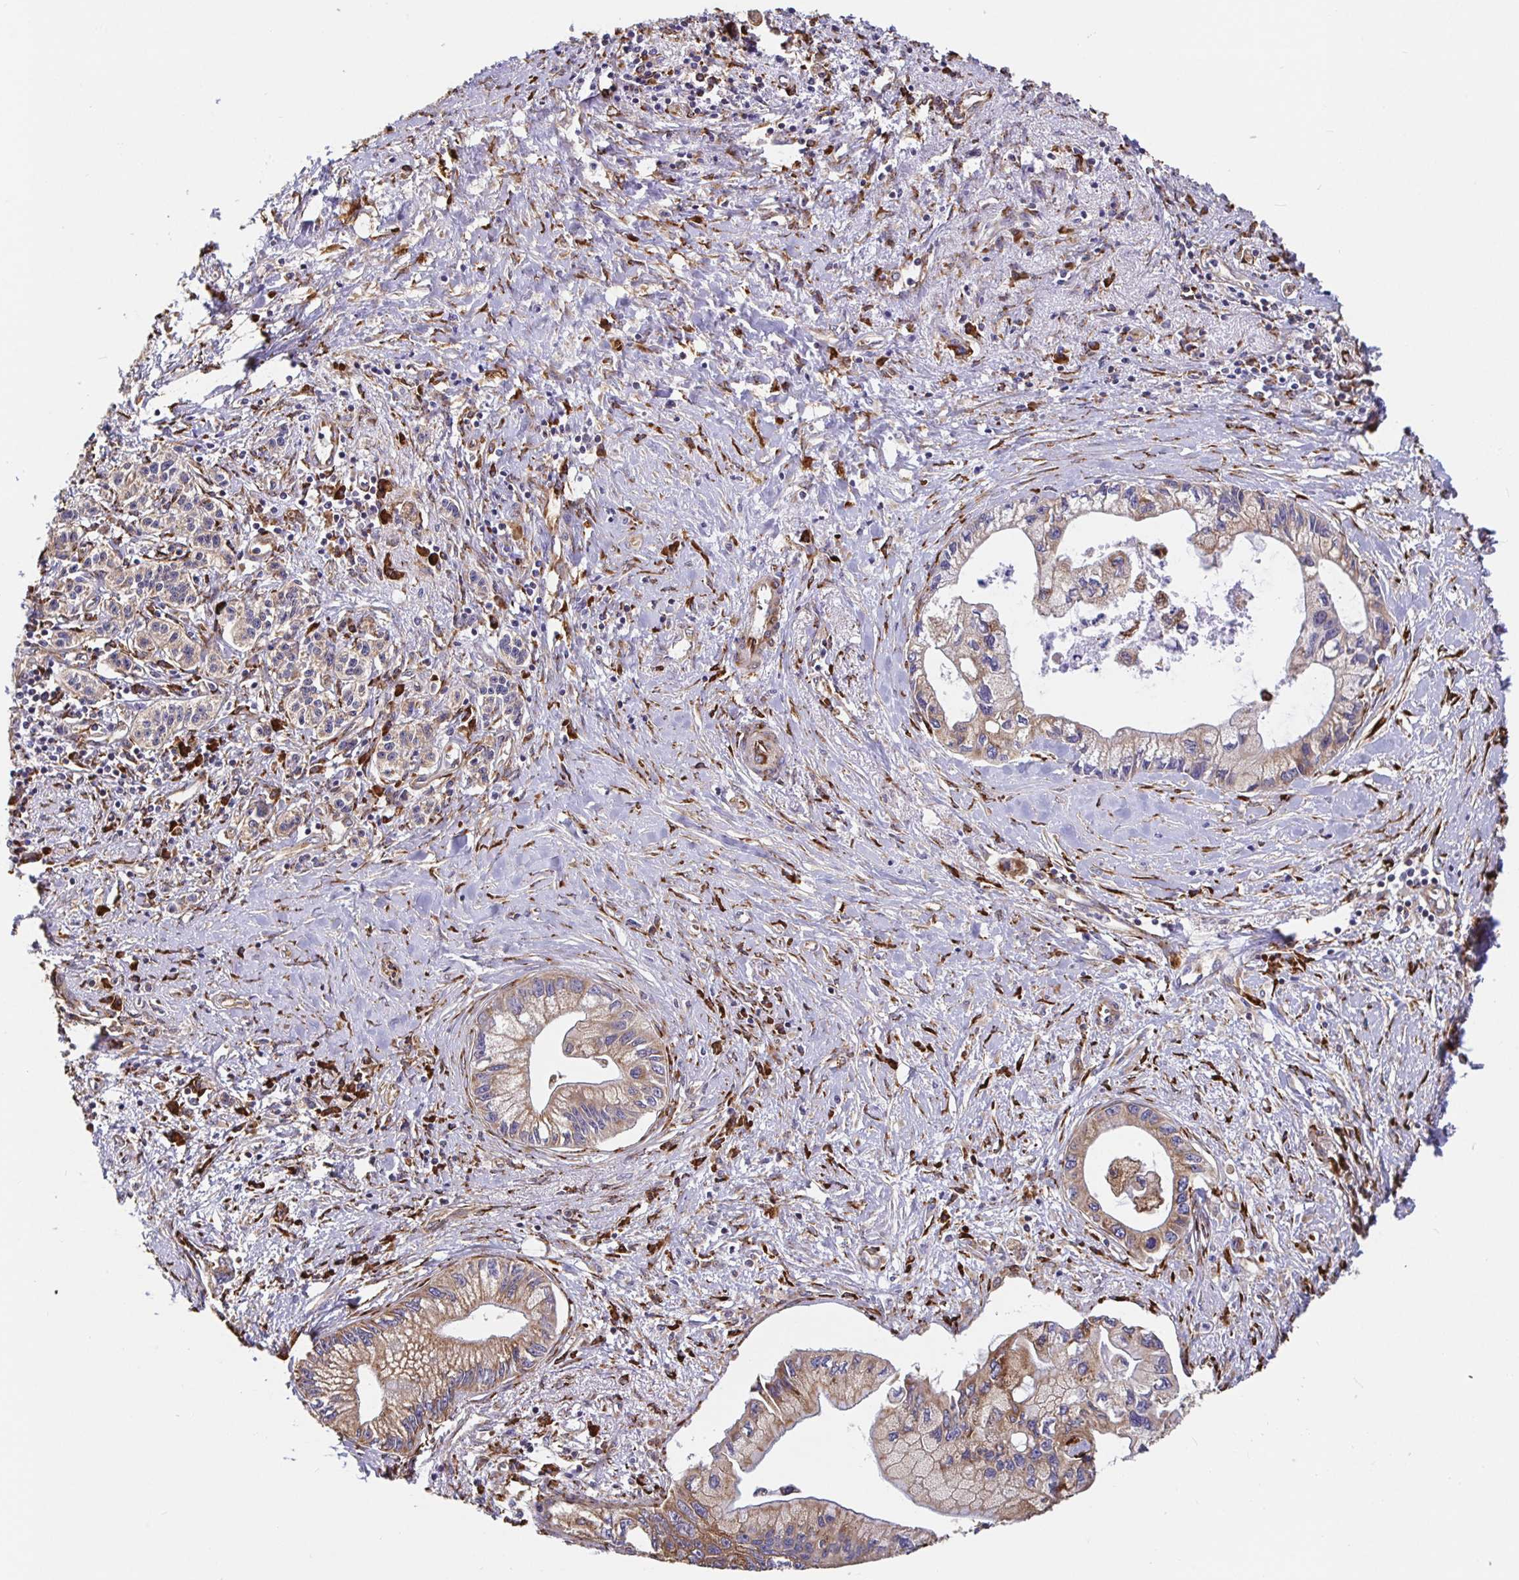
{"staining": {"intensity": "moderate", "quantity": ">75%", "location": "cytoplasmic/membranous"}, "tissue": "pancreatic cancer", "cell_type": "Tumor cells", "image_type": "cancer", "snomed": [{"axis": "morphology", "description": "Adenocarcinoma, NOS"}, {"axis": "topography", "description": "Pancreas"}], "caption": "There is medium levels of moderate cytoplasmic/membranous positivity in tumor cells of adenocarcinoma (pancreatic), as demonstrated by immunohistochemical staining (brown color).", "gene": "MAOA", "patient": {"sex": "male", "age": 61}}